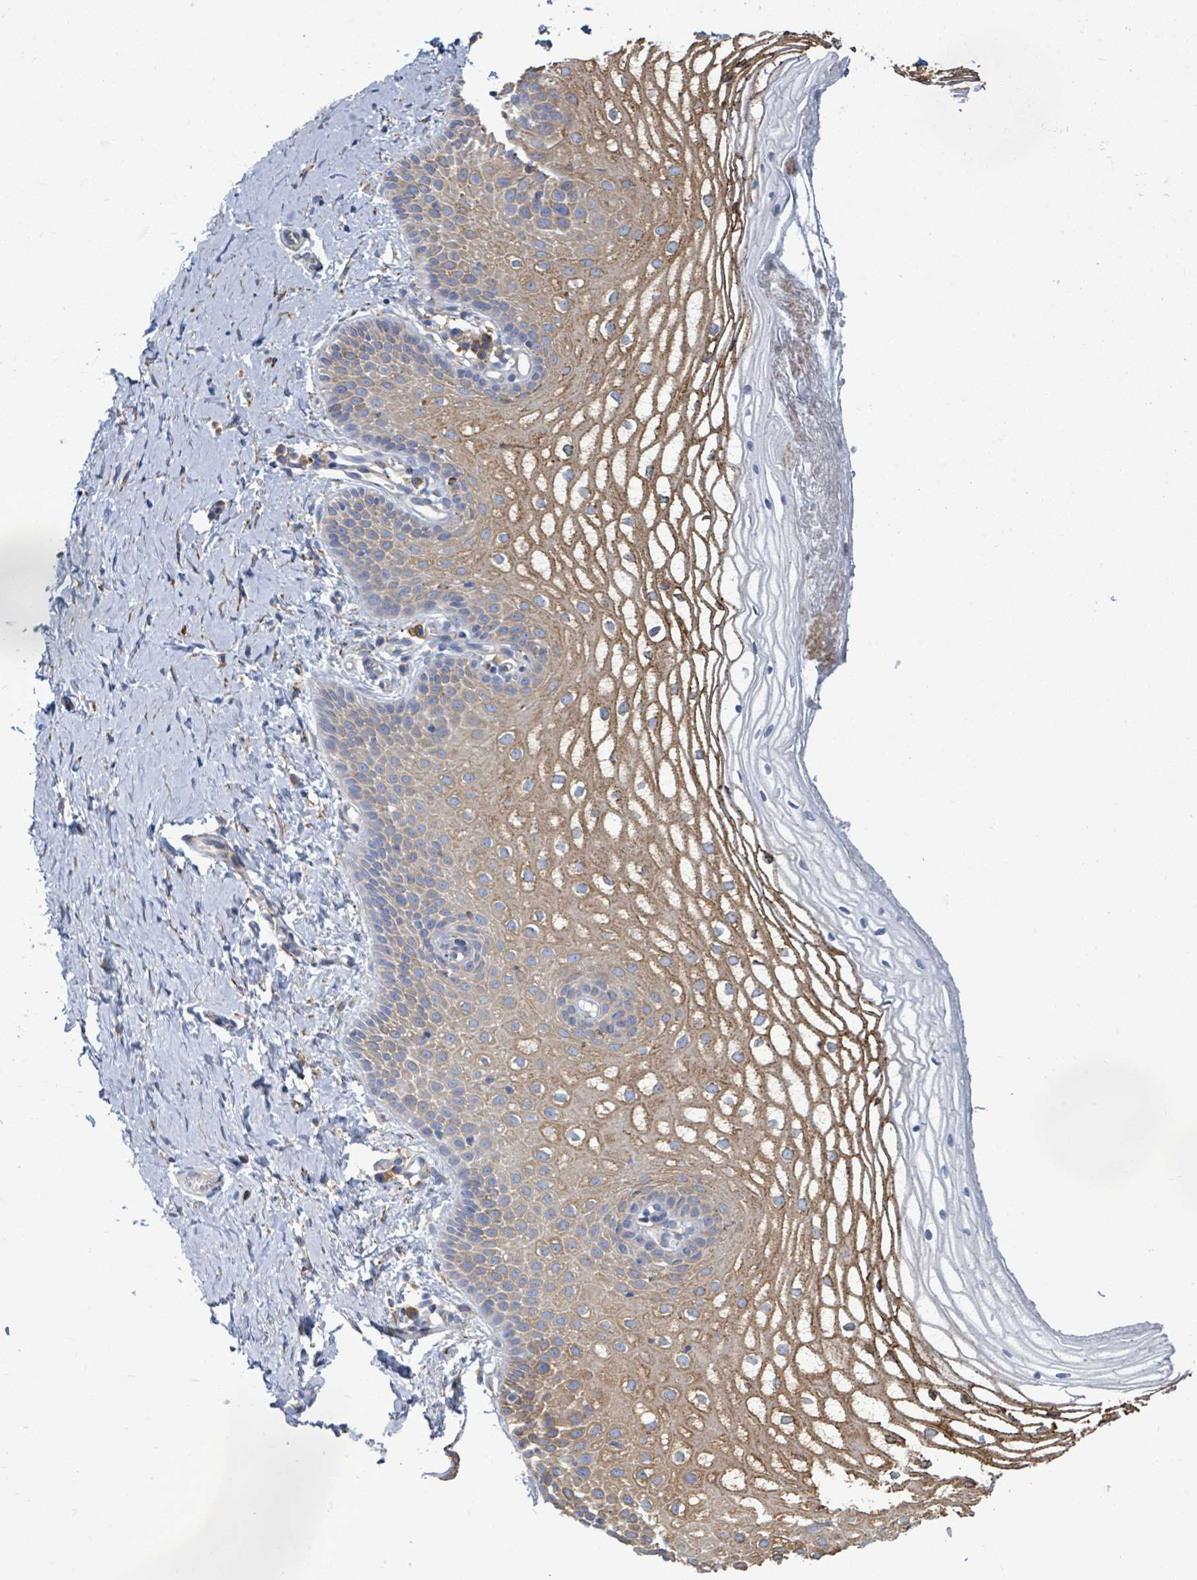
{"staining": {"intensity": "moderate", "quantity": ">75%", "location": "cytoplasmic/membranous"}, "tissue": "vagina", "cell_type": "Squamous epithelial cells", "image_type": "normal", "snomed": [{"axis": "morphology", "description": "Normal tissue, NOS"}, {"axis": "topography", "description": "Vagina"}], "caption": "This photomicrograph reveals benign vagina stained with immunohistochemistry (IHC) to label a protein in brown. The cytoplasmic/membranous of squamous epithelial cells show moderate positivity for the protein. Nuclei are counter-stained blue.", "gene": "RFPL4AL1", "patient": {"sex": "female", "age": 56}}